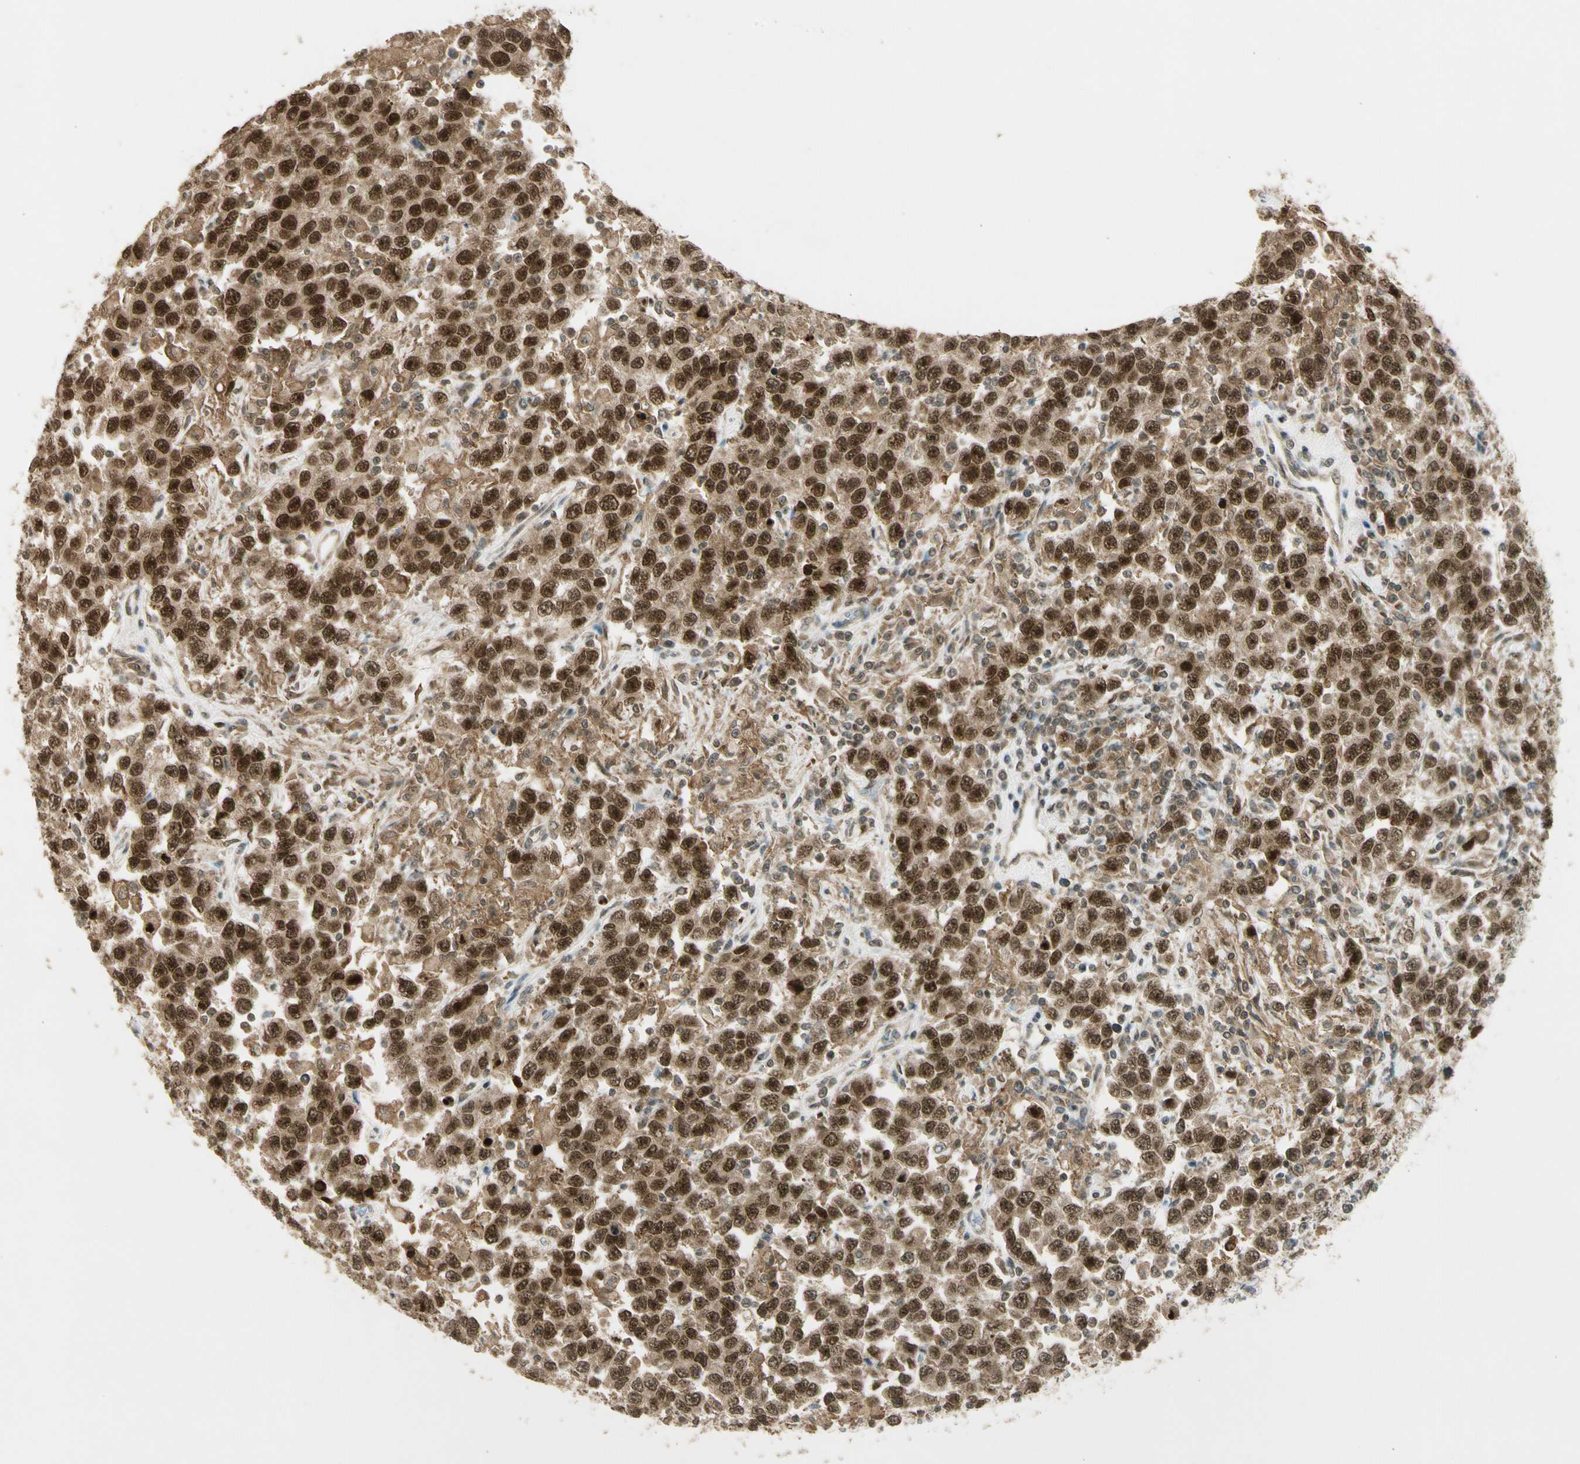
{"staining": {"intensity": "strong", "quantity": ">75%", "location": "cytoplasmic/membranous,nuclear"}, "tissue": "testis cancer", "cell_type": "Tumor cells", "image_type": "cancer", "snomed": [{"axis": "morphology", "description": "Seminoma, NOS"}, {"axis": "topography", "description": "Testis"}], "caption": "Immunohistochemical staining of human testis cancer (seminoma) shows strong cytoplasmic/membranous and nuclear protein expression in about >75% of tumor cells.", "gene": "ZNF135", "patient": {"sex": "male", "age": 41}}